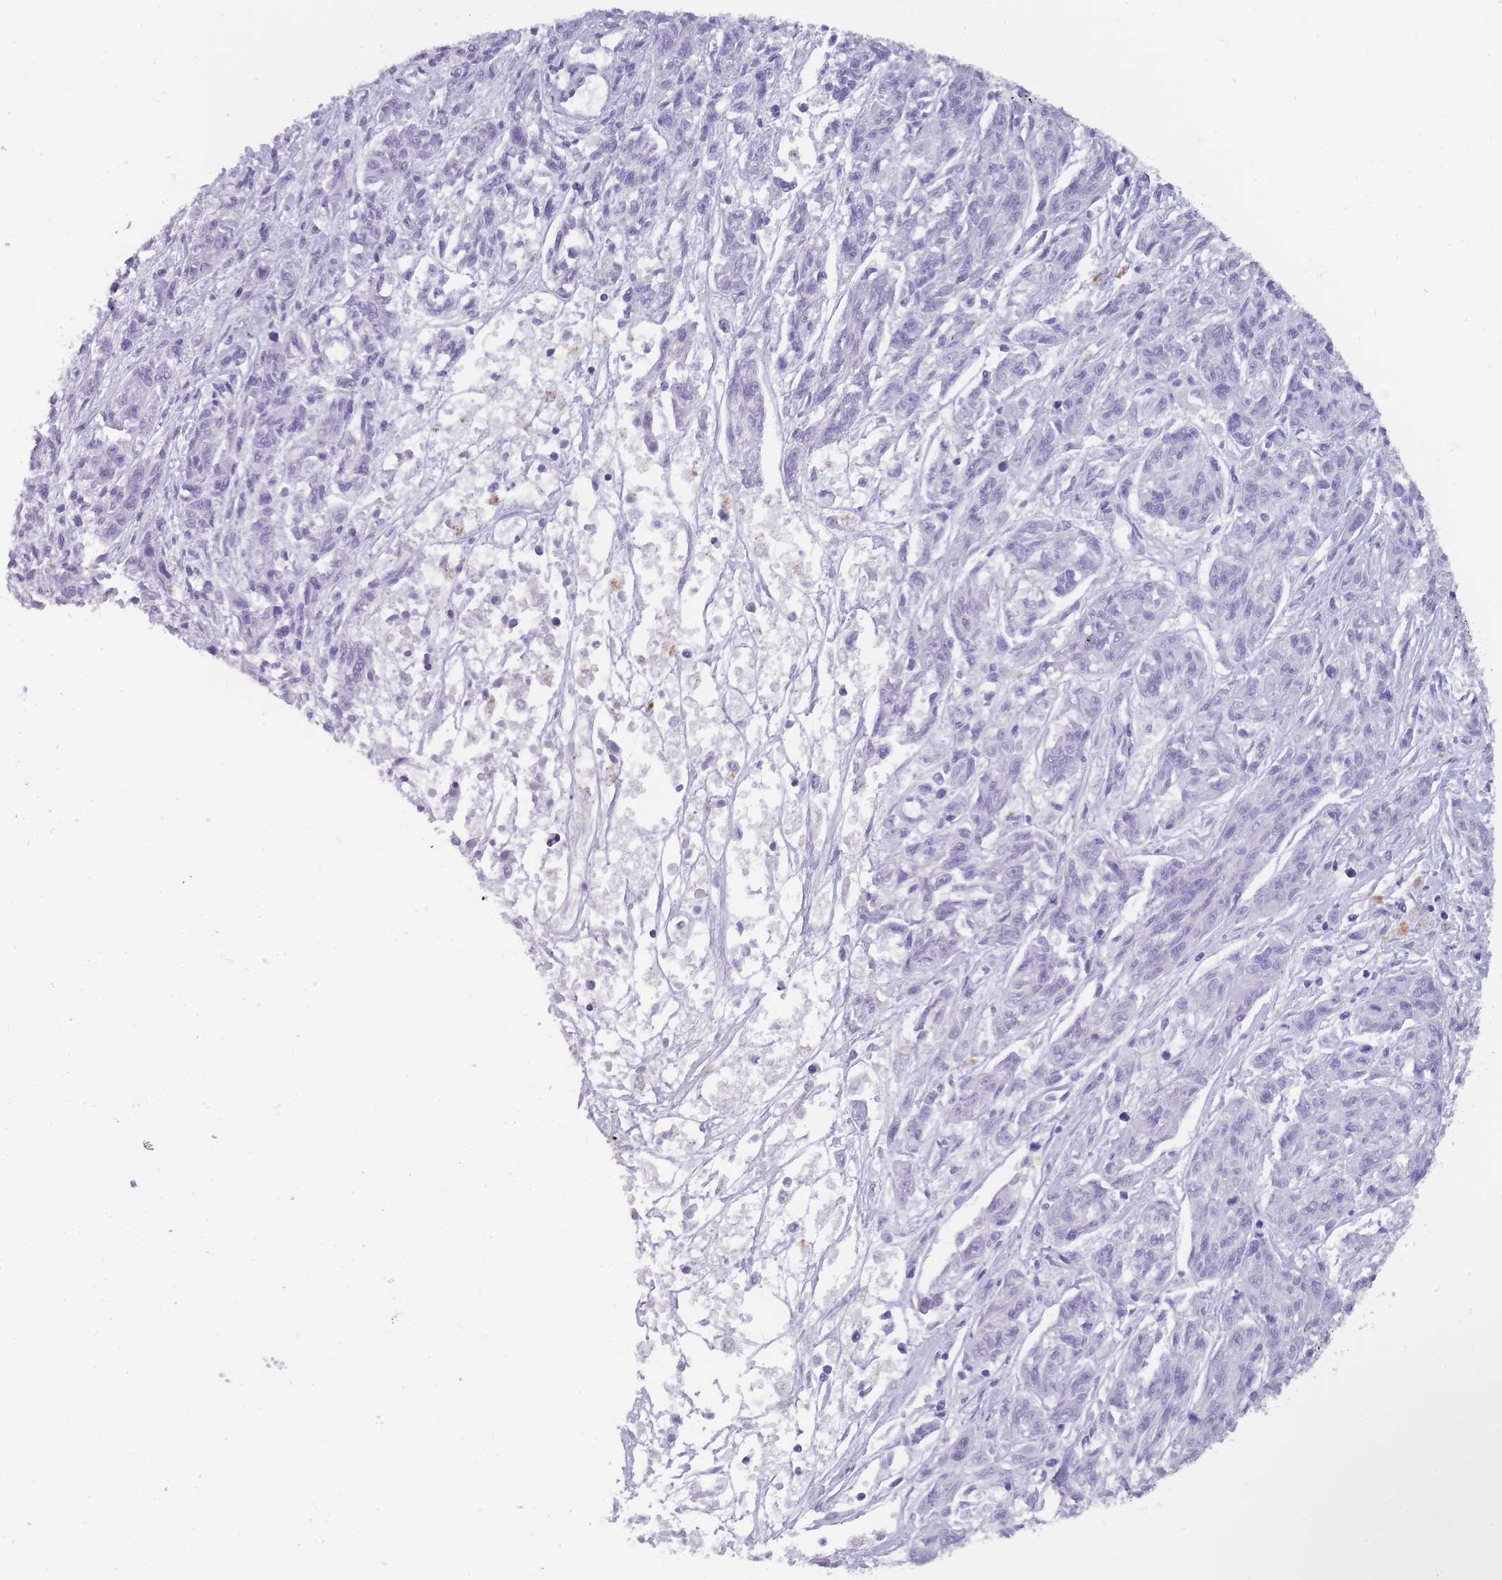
{"staining": {"intensity": "negative", "quantity": "none", "location": "none"}, "tissue": "melanoma", "cell_type": "Tumor cells", "image_type": "cancer", "snomed": [{"axis": "morphology", "description": "Malignant melanoma, NOS"}, {"axis": "topography", "description": "Skin"}], "caption": "Tumor cells show no significant protein positivity in melanoma.", "gene": "TCP11", "patient": {"sex": "male", "age": 53}}